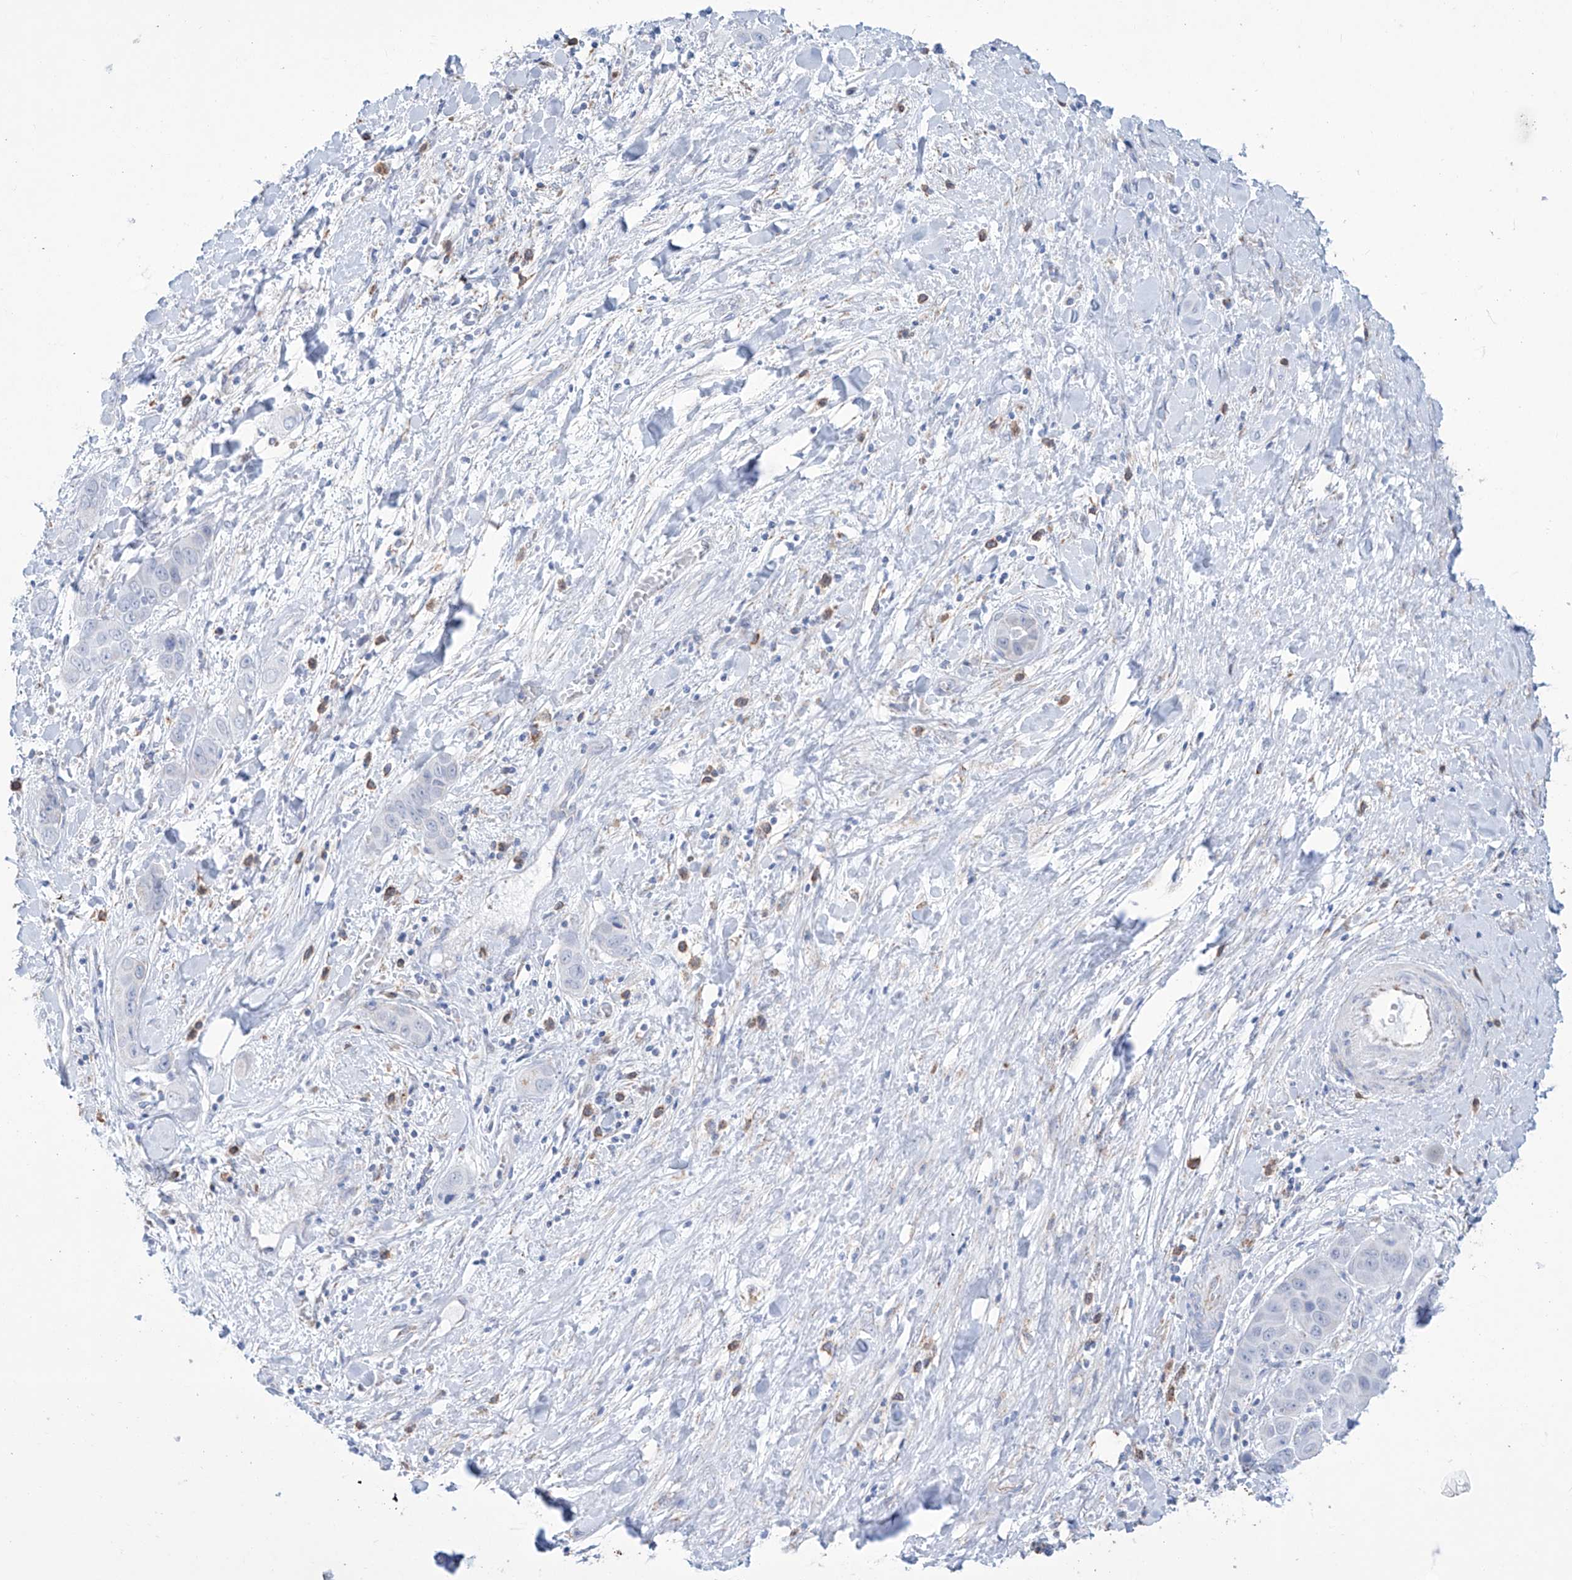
{"staining": {"intensity": "negative", "quantity": "none", "location": "none"}, "tissue": "liver cancer", "cell_type": "Tumor cells", "image_type": "cancer", "snomed": [{"axis": "morphology", "description": "Cholangiocarcinoma"}, {"axis": "topography", "description": "Liver"}], "caption": "Immunohistochemistry (IHC) of human liver cancer reveals no expression in tumor cells.", "gene": "ALDH6A1", "patient": {"sex": "female", "age": 52}}